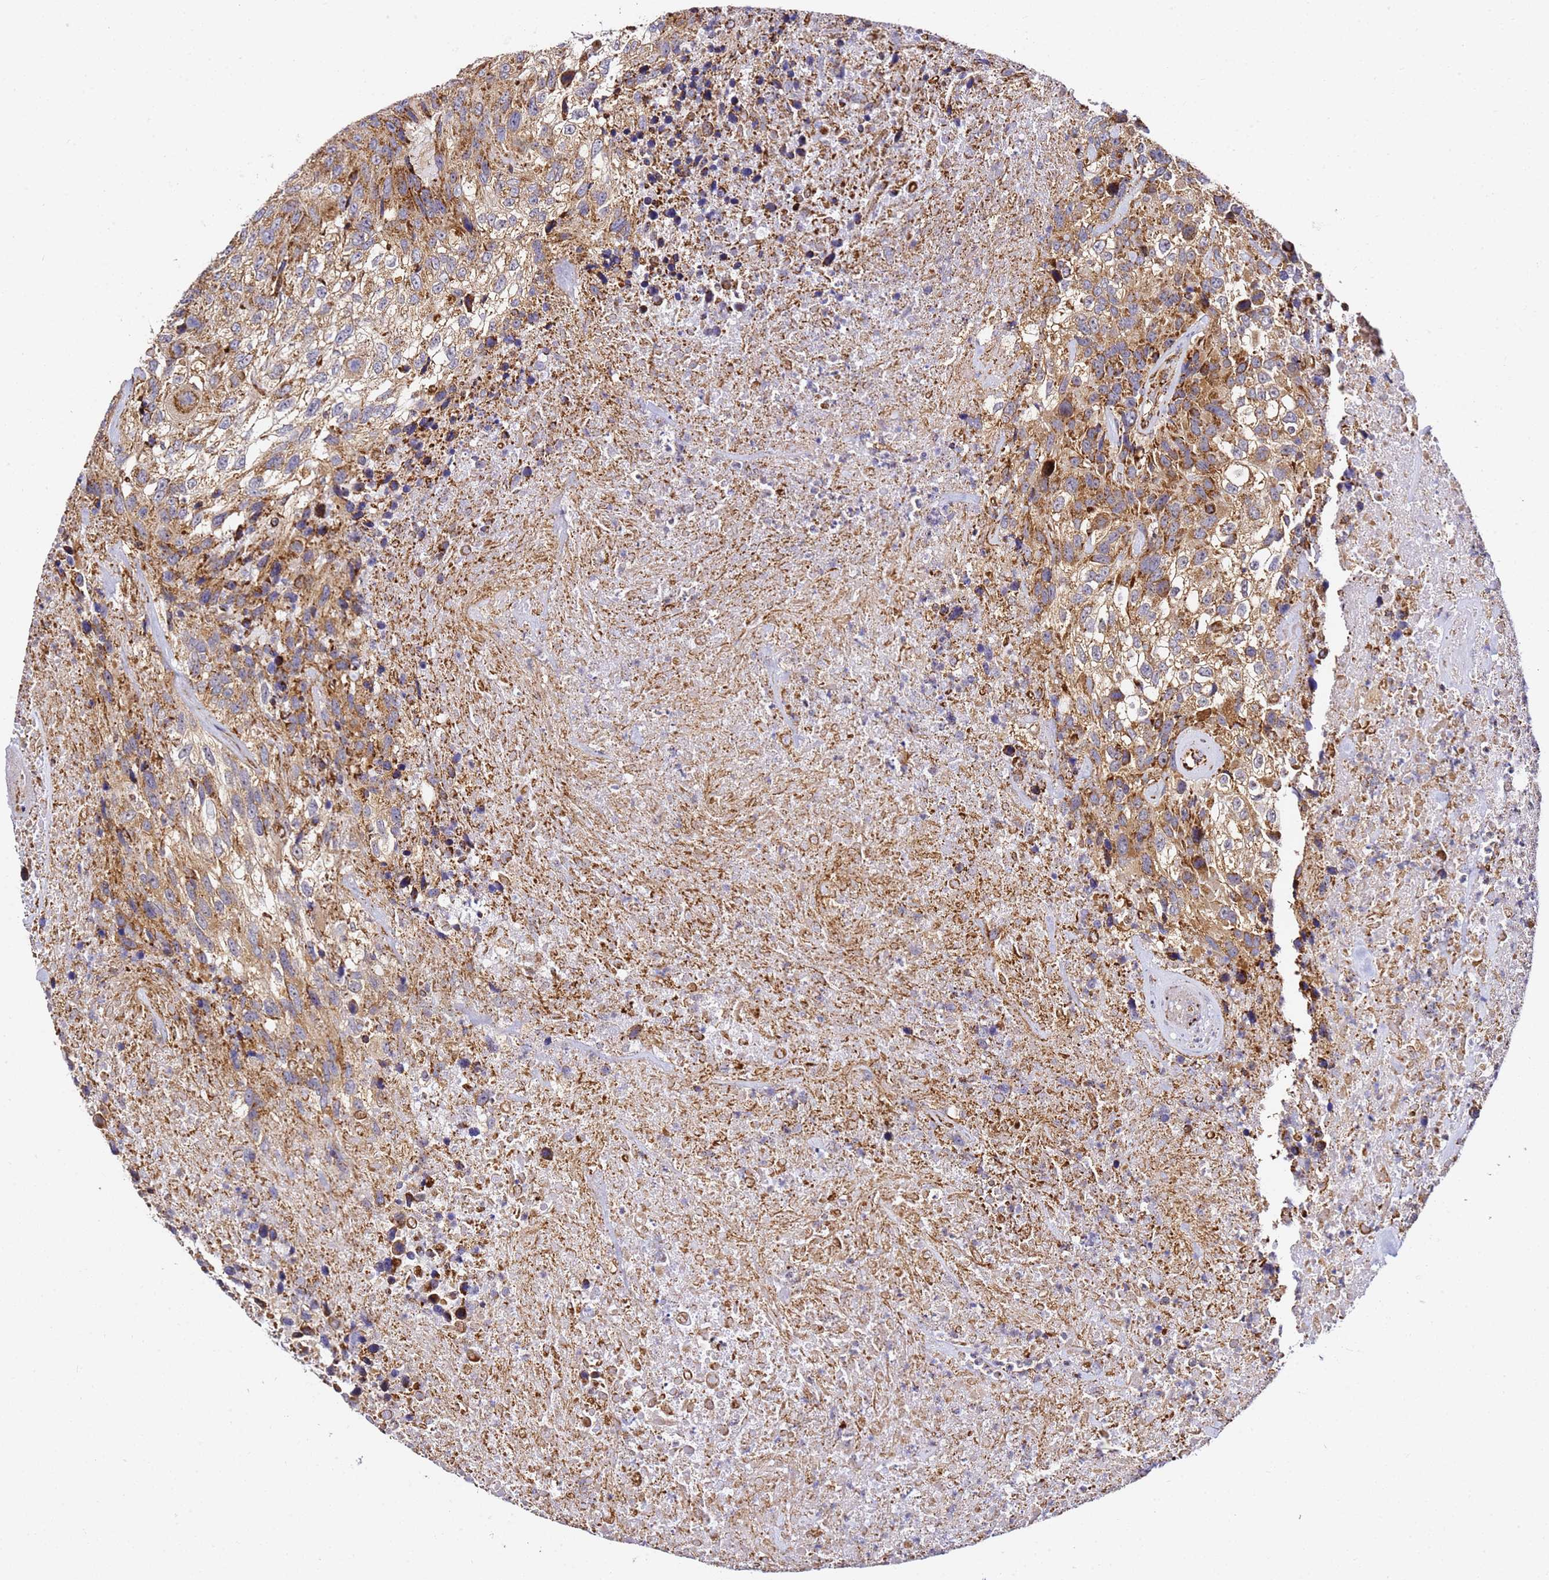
{"staining": {"intensity": "moderate", "quantity": ">75%", "location": "cytoplasmic/membranous"}, "tissue": "urothelial cancer", "cell_type": "Tumor cells", "image_type": "cancer", "snomed": [{"axis": "morphology", "description": "Urothelial carcinoma, High grade"}, {"axis": "topography", "description": "Urinary bladder"}], "caption": "Urothelial cancer tissue displays moderate cytoplasmic/membranous expression in approximately >75% of tumor cells", "gene": "NDUFA3", "patient": {"sex": "female", "age": 70}}